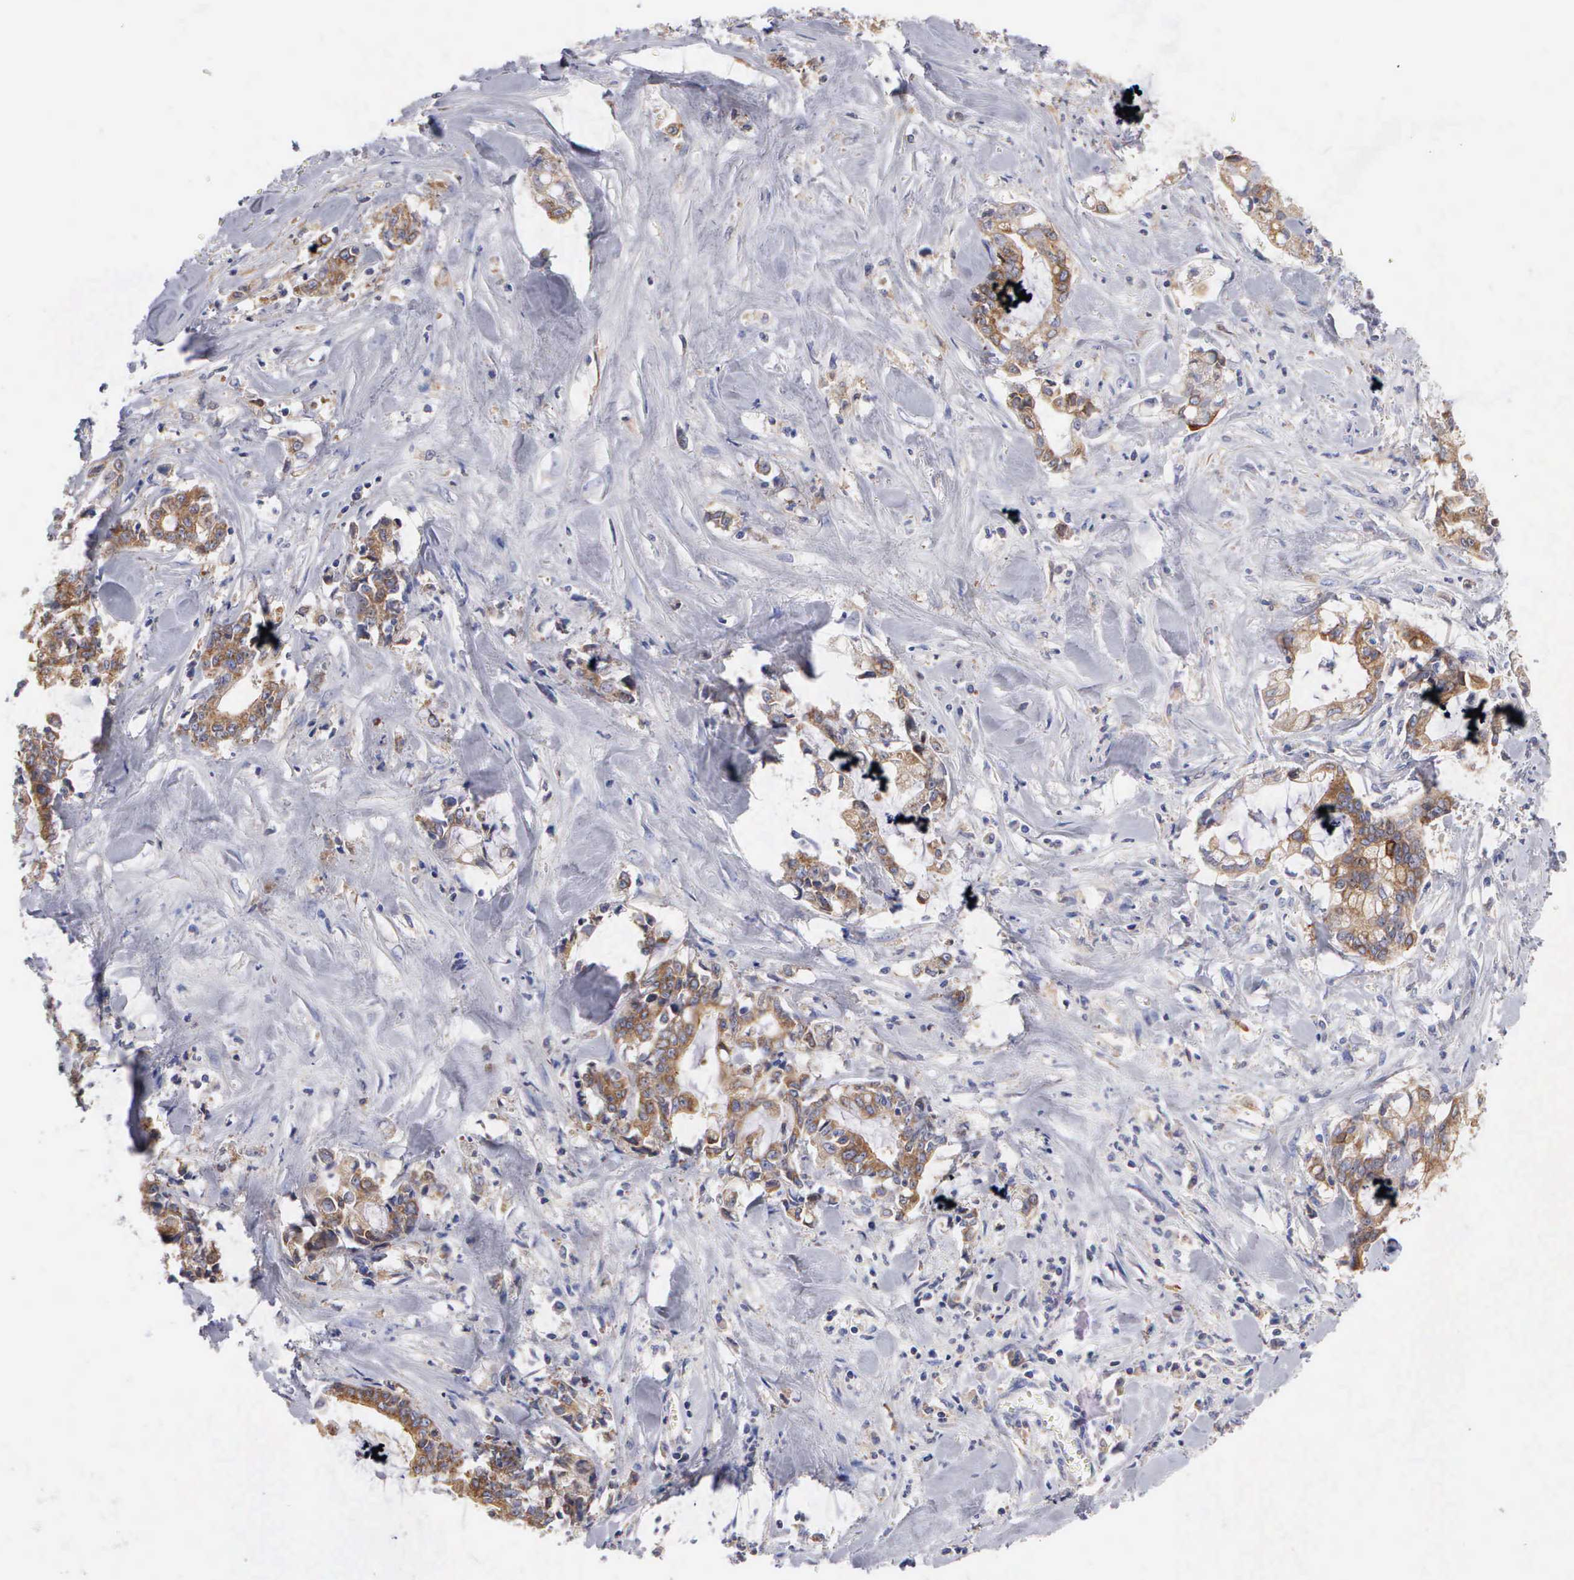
{"staining": {"intensity": "moderate", "quantity": ">75%", "location": "cytoplasmic/membranous"}, "tissue": "liver cancer", "cell_type": "Tumor cells", "image_type": "cancer", "snomed": [{"axis": "morphology", "description": "Cholangiocarcinoma"}, {"axis": "topography", "description": "Liver"}], "caption": "Immunohistochemistry (IHC) (DAB (3,3'-diaminobenzidine)) staining of human liver cholangiocarcinoma reveals moderate cytoplasmic/membranous protein staining in approximately >75% of tumor cells.", "gene": "PTGS2", "patient": {"sex": "male", "age": 57}}